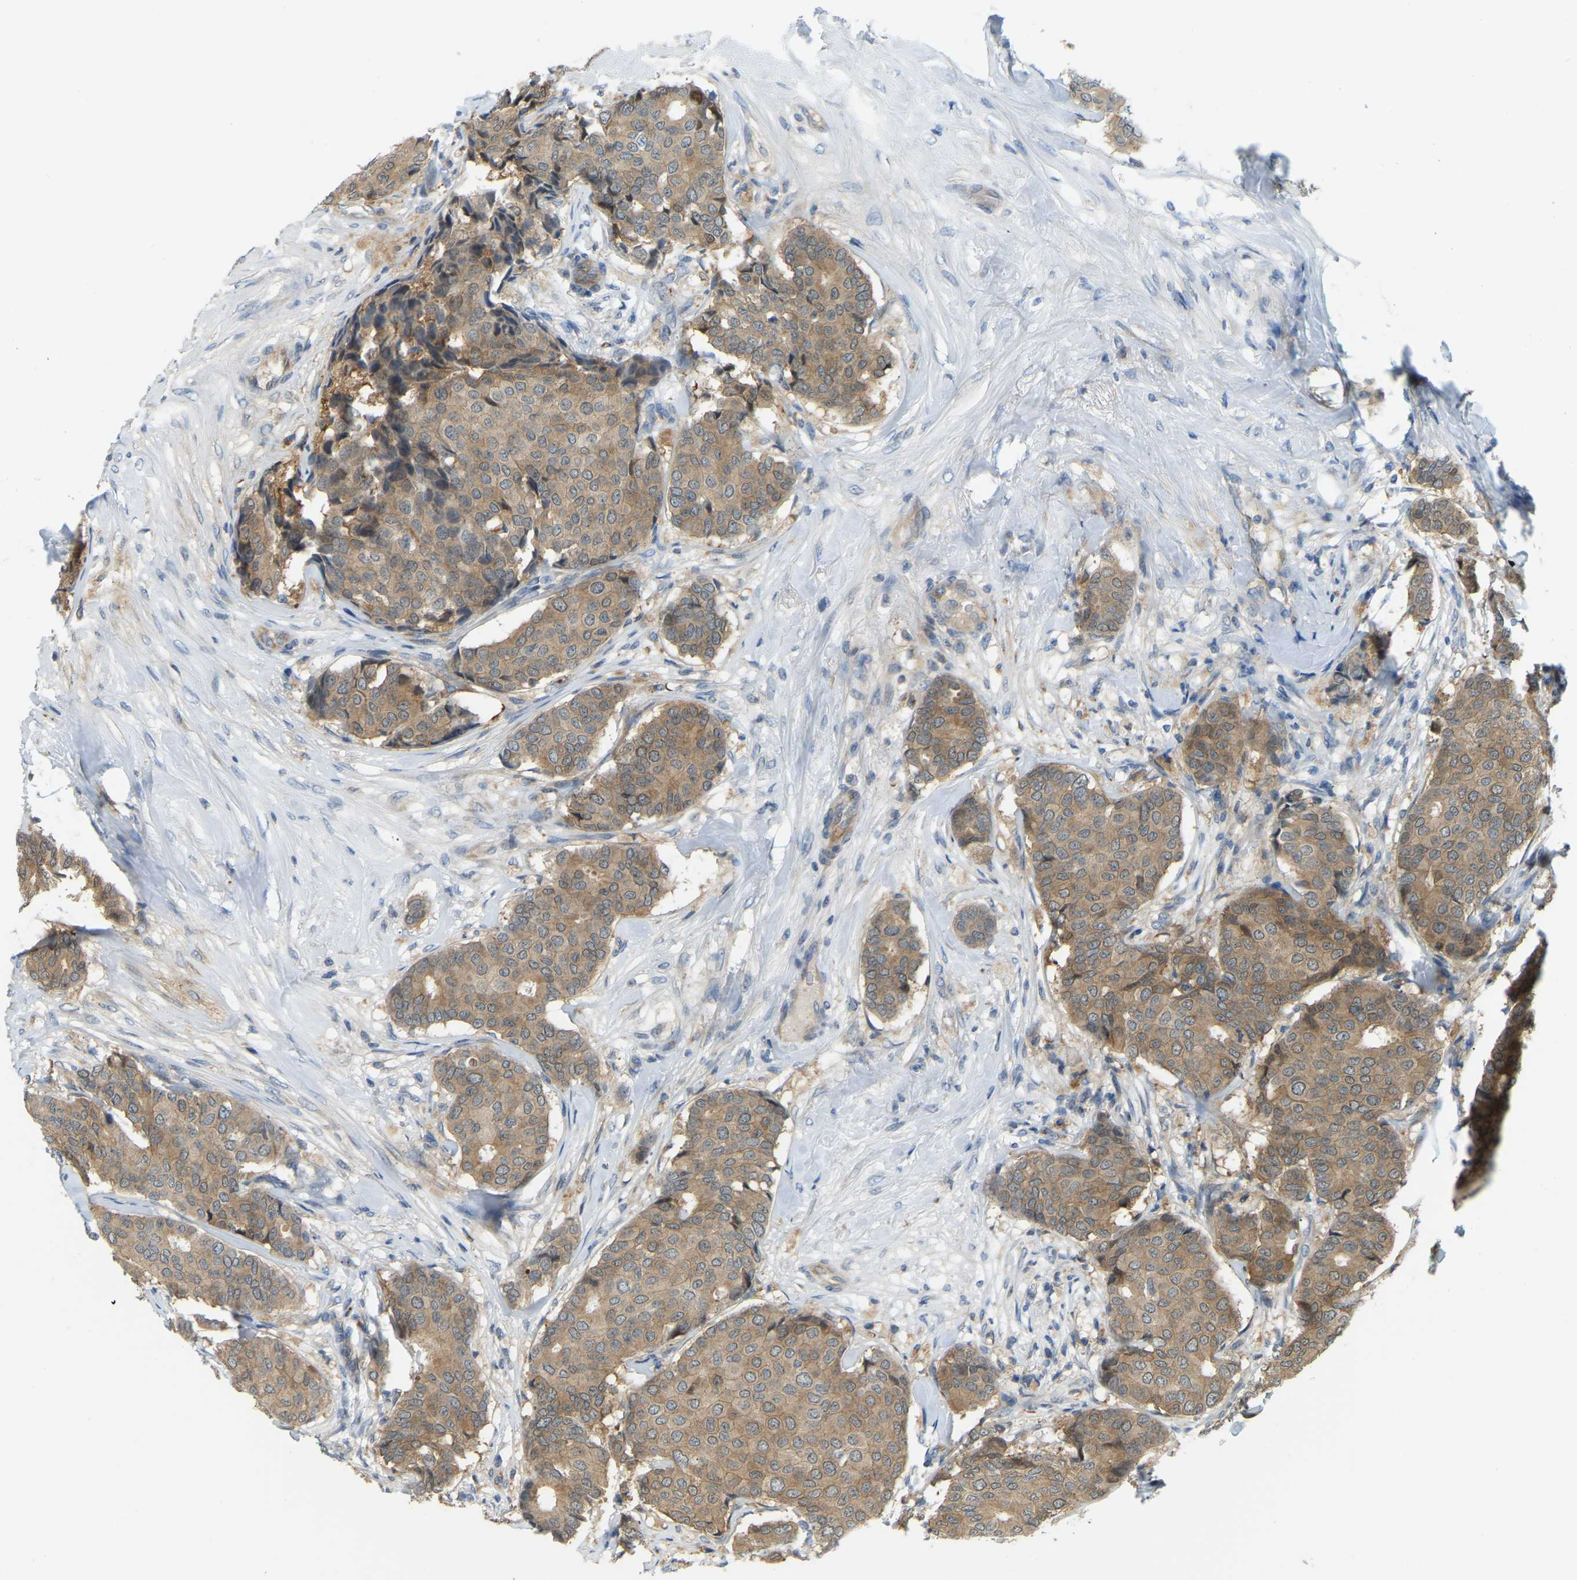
{"staining": {"intensity": "moderate", "quantity": ">75%", "location": "cytoplasmic/membranous"}, "tissue": "breast cancer", "cell_type": "Tumor cells", "image_type": "cancer", "snomed": [{"axis": "morphology", "description": "Duct carcinoma"}, {"axis": "topography", "description": "Breast"}], "caption": "Breast cancer tissue exhibits moderate cytoplasmic/membranous expression in about >75% of tumor cells", "gene": "NME8", "patient": {"sex": "female", "age": 75}}